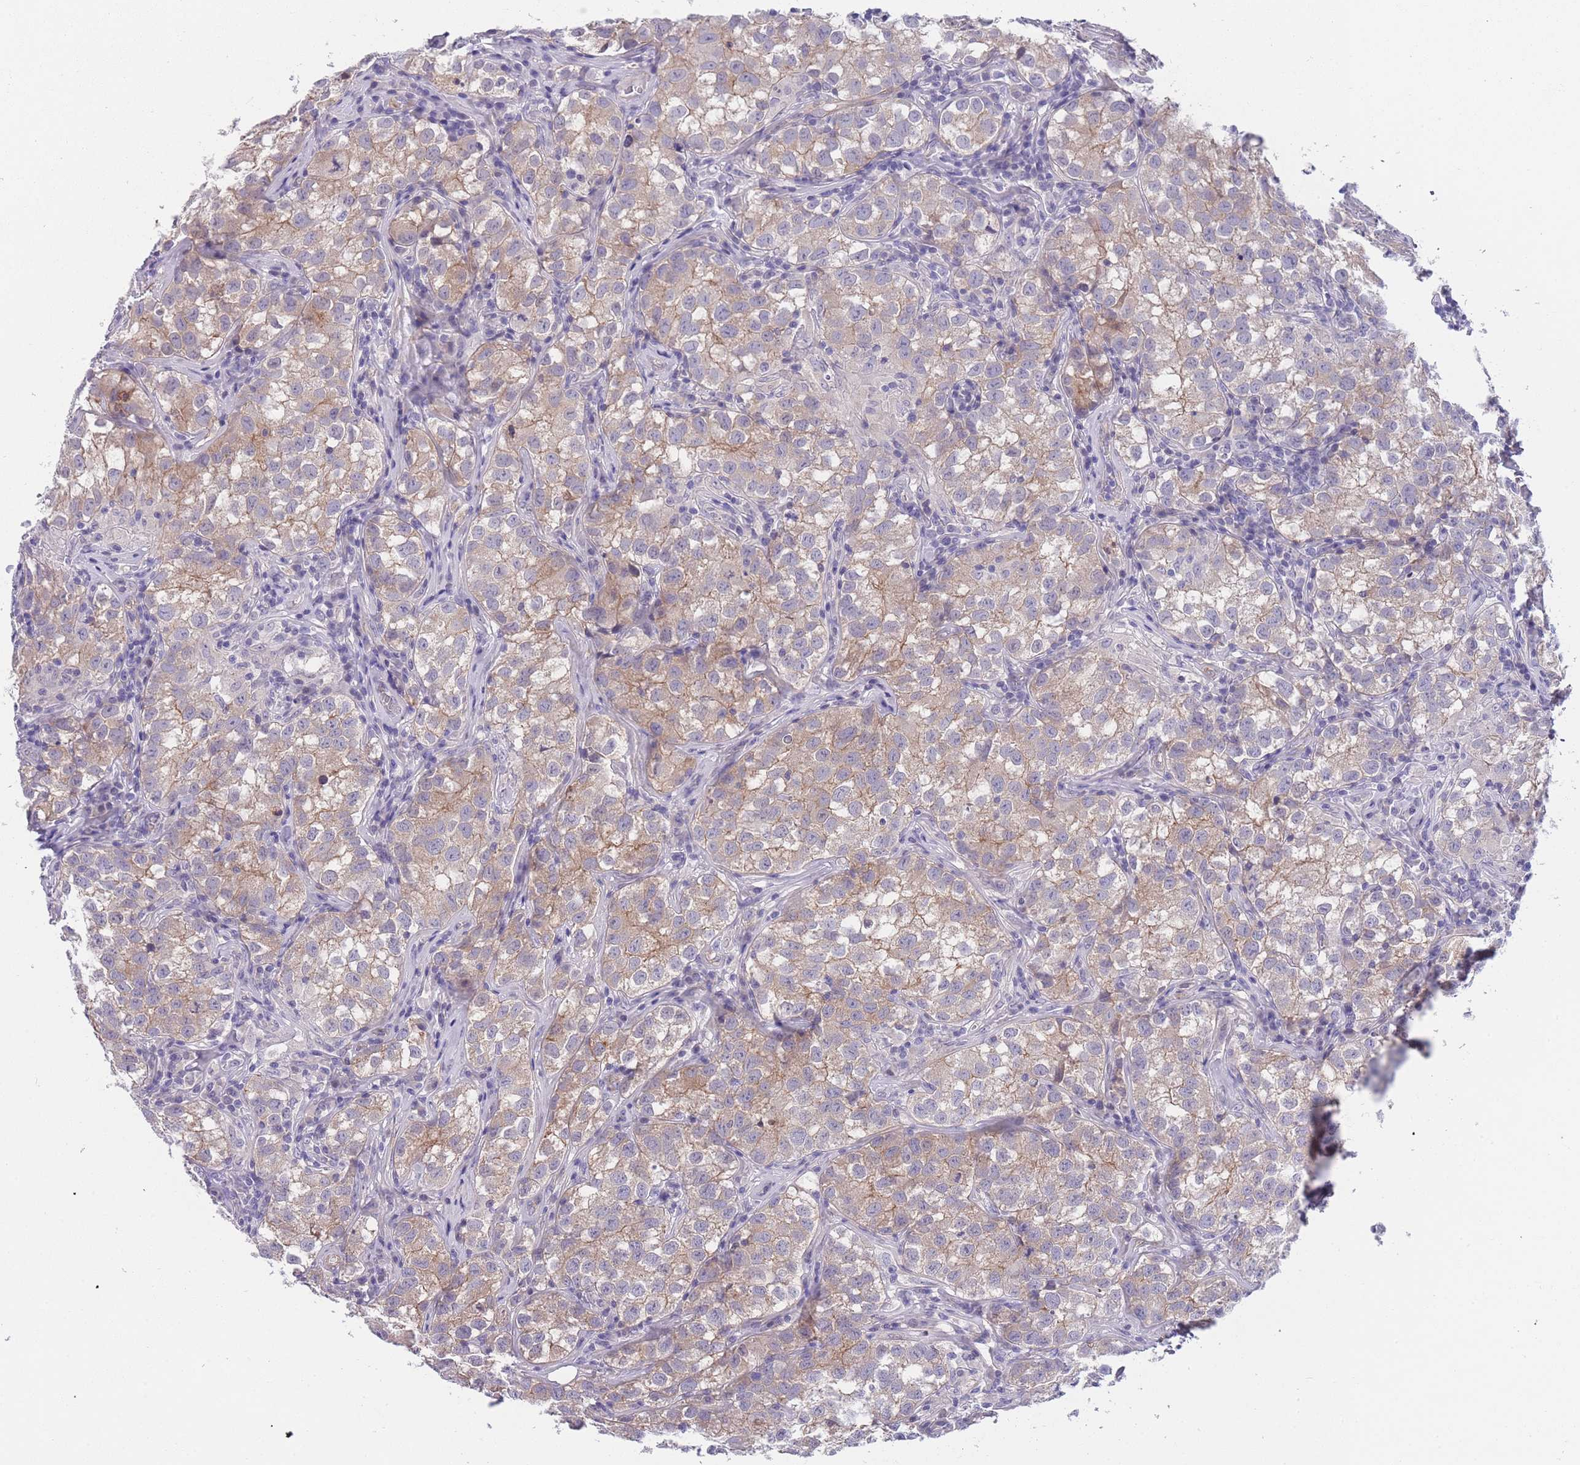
{"staining": {"intensity": "weak", "quantity": "25%-75%", "location": "cytoplasmic/membranous"}, "tissue": "testis cancer", "cell_type": "Tumor cells", "image_type": "cancer", "snomed": [{"axis": "morphology", "description": "Seminoma, NOS"}, {"axis": "morphology", "description": "Carcinoma, Embryonal, NOS"}, {"axis": "topography", "description": "Testis"}], "caption": "Testis cancer (embryonal carcinoma) stained for a protein (brown) demonstrates weak cytoplasmic/membranous positive expression in about 25%-75% of tumor cells.", "gene": "FAM124A", "patient": {"sex": "male", "age": 43}}